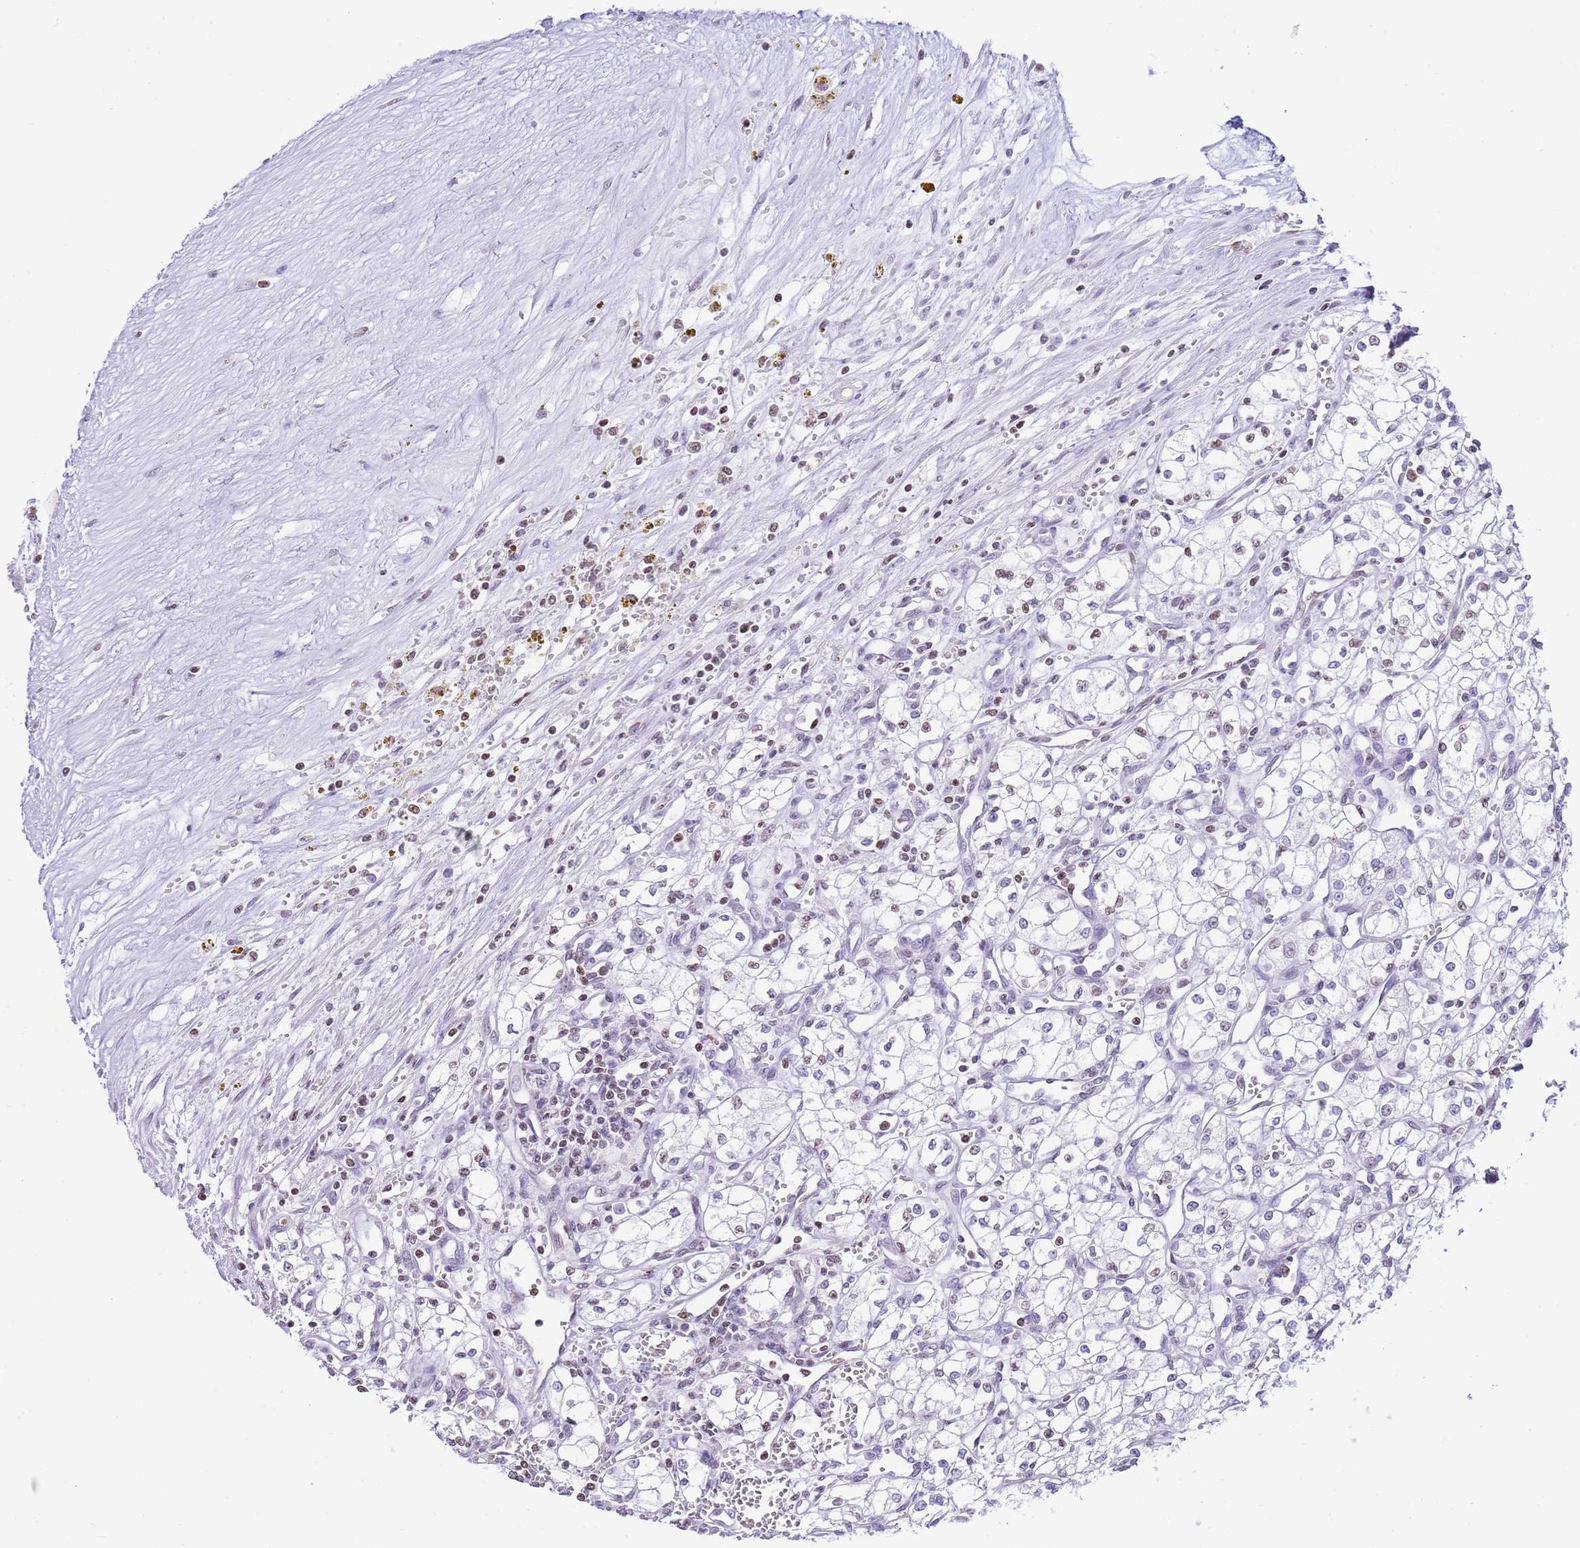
{"staining": {"intensity": "negative", "quantity": "none", "location": "none"}, "tissue": "renal cancer", "cell_type": "Tumor cells", "image_type": "cancer", "snomed": [{"axis": "morphology", "description": "Adenocarcinoma, NOS"}, {"axis": "topography", "description": "Kidney"}], "caption": "The histopathology image demonstrates no staining of tumor cells in renal adenocarcinoma.", "gene": "PRR15", "patient": {"sex": "male", "age": 59}}